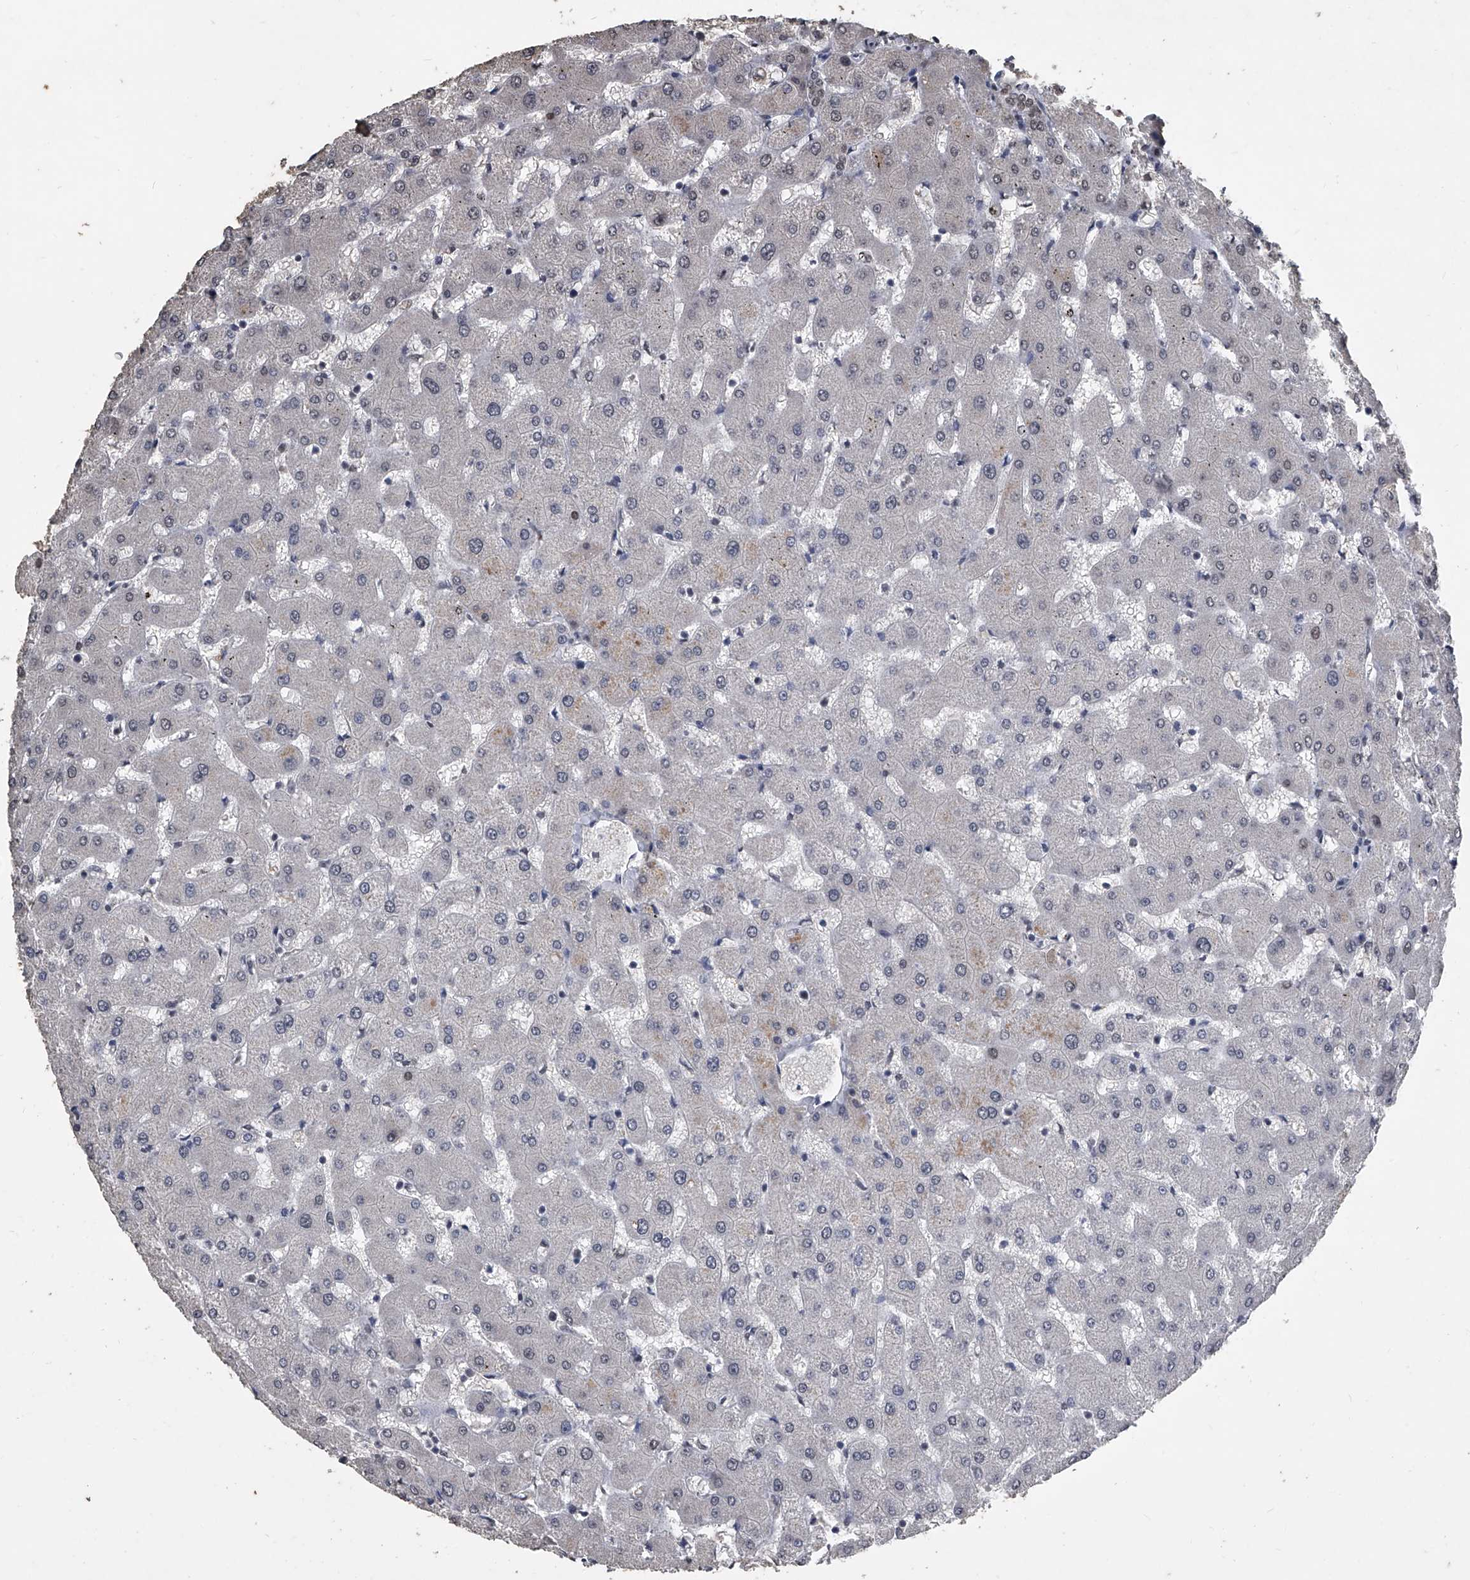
{"staining": {"intensity": "weak", "quantity": "25%-75%", "location": "nuclear"}, "tissue": "liver", "cell_type": "Cholangiocytes", "image_type": "normal", "snomed": [{"axis": "morphology", "description": "Normal tissue, NOS"}, {"axis": "topography", "description": "Liver"}], "caption": "Liver stained for a protein (brown) reveals weak nuclear positive positivity in approximately 25%-75% of cholangiocytes.", "gene": "MATR3", "patient": {"sex": "female", "age": 63}}